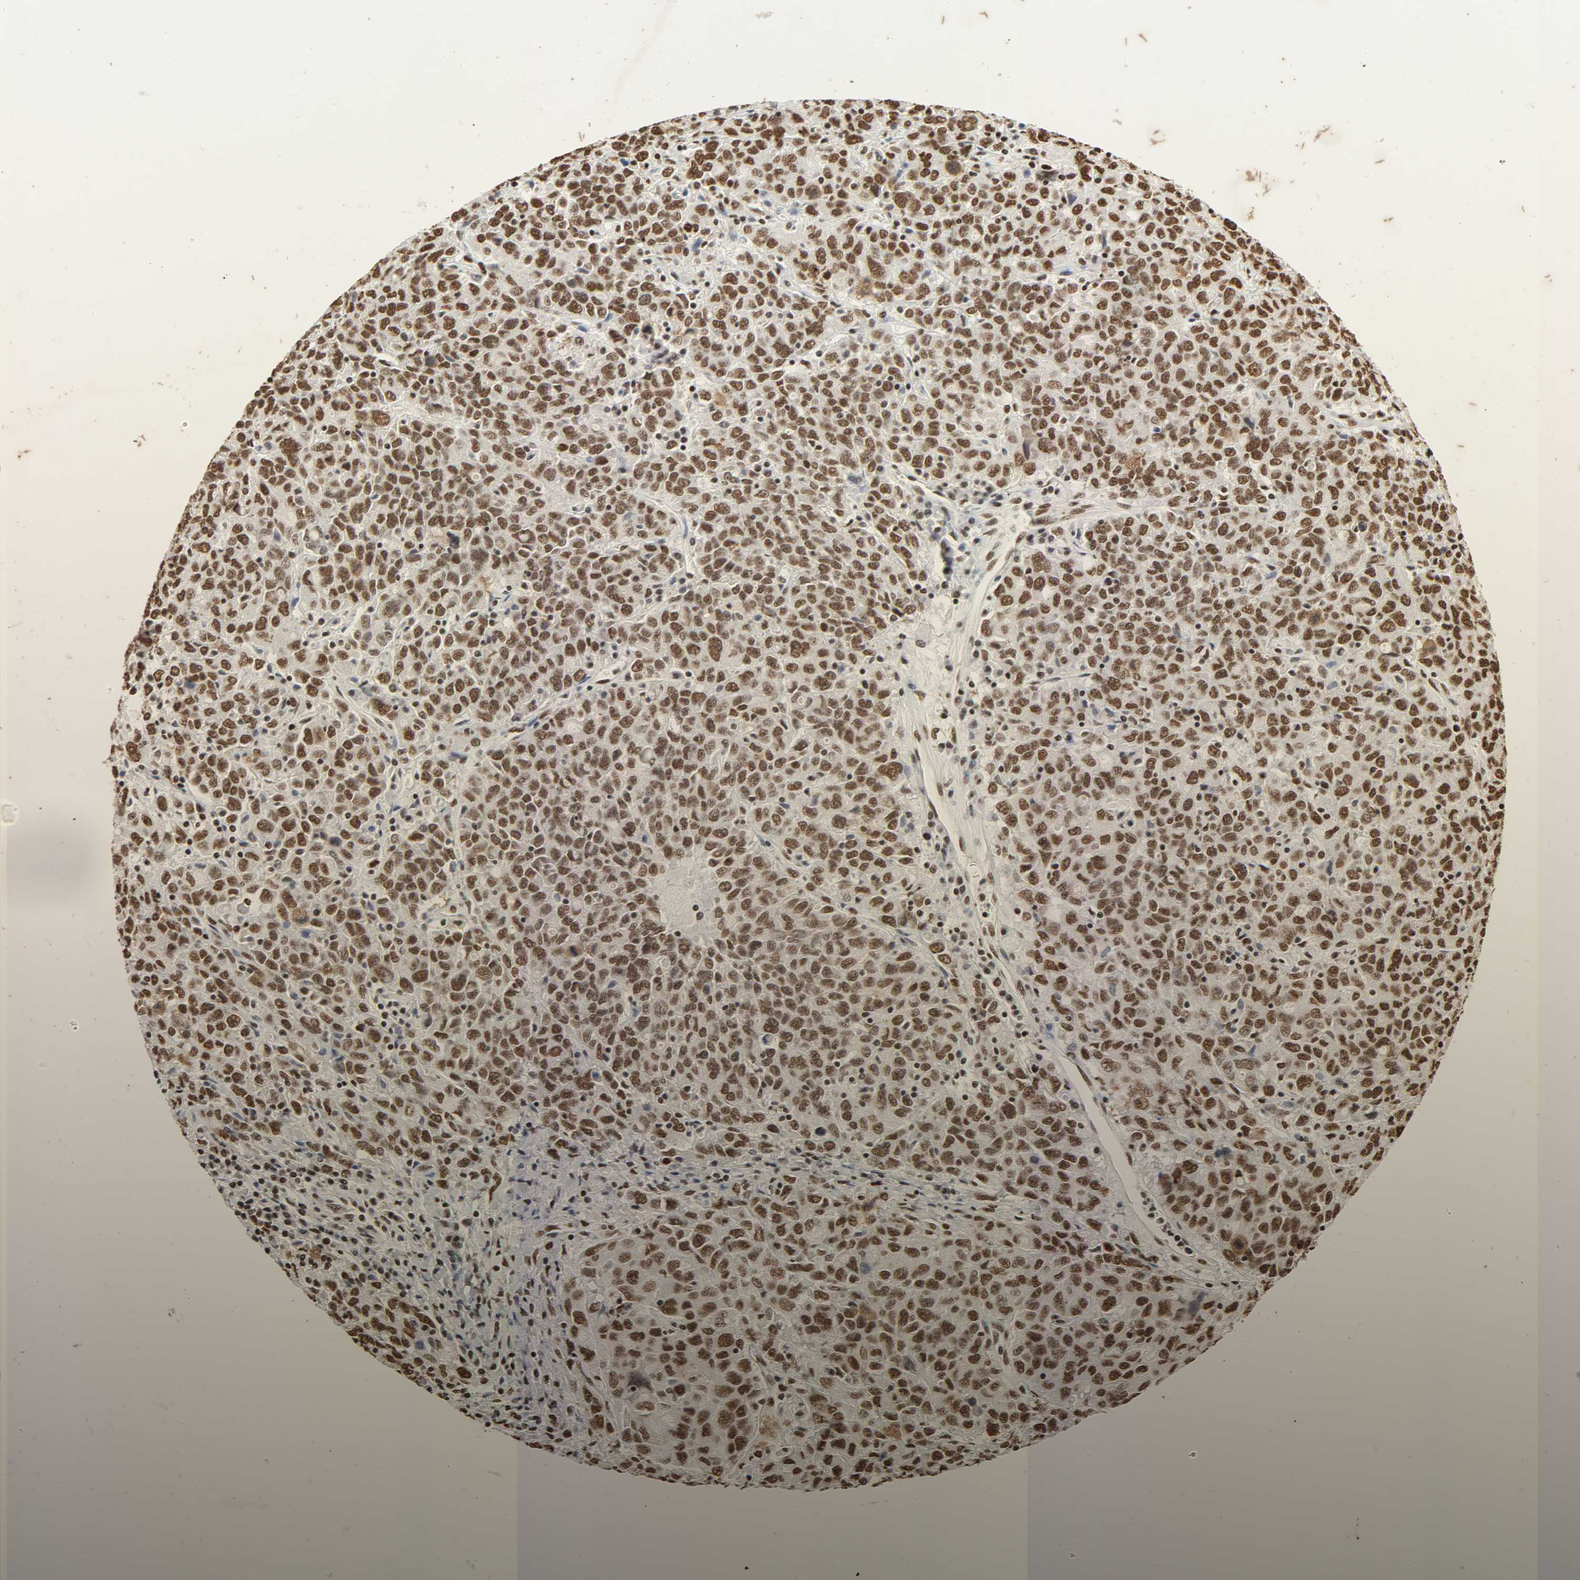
{"staining": {"intensity": "strong", "quantity": ">75%", "location": "nuclear"}, "tissue": "ovarian cancer", "cell_type": "Tumor cells", "image_type": "cancer", "snomed": [{"axis": "morphology", "description": "Carcinoma, endometroid"}, {"axis": "topography", "description": "Ovary"}], "caption": "Protein staining of endometroid carcinoma (ovarian) tissue exhibits strong nuclear staining in approximately >75% of tumor cells. (DAB = brown stain, brightfield microscopy at high magnification).", "gene": "HNRNPC", "patient": {"sex": "female", "age": 62}}